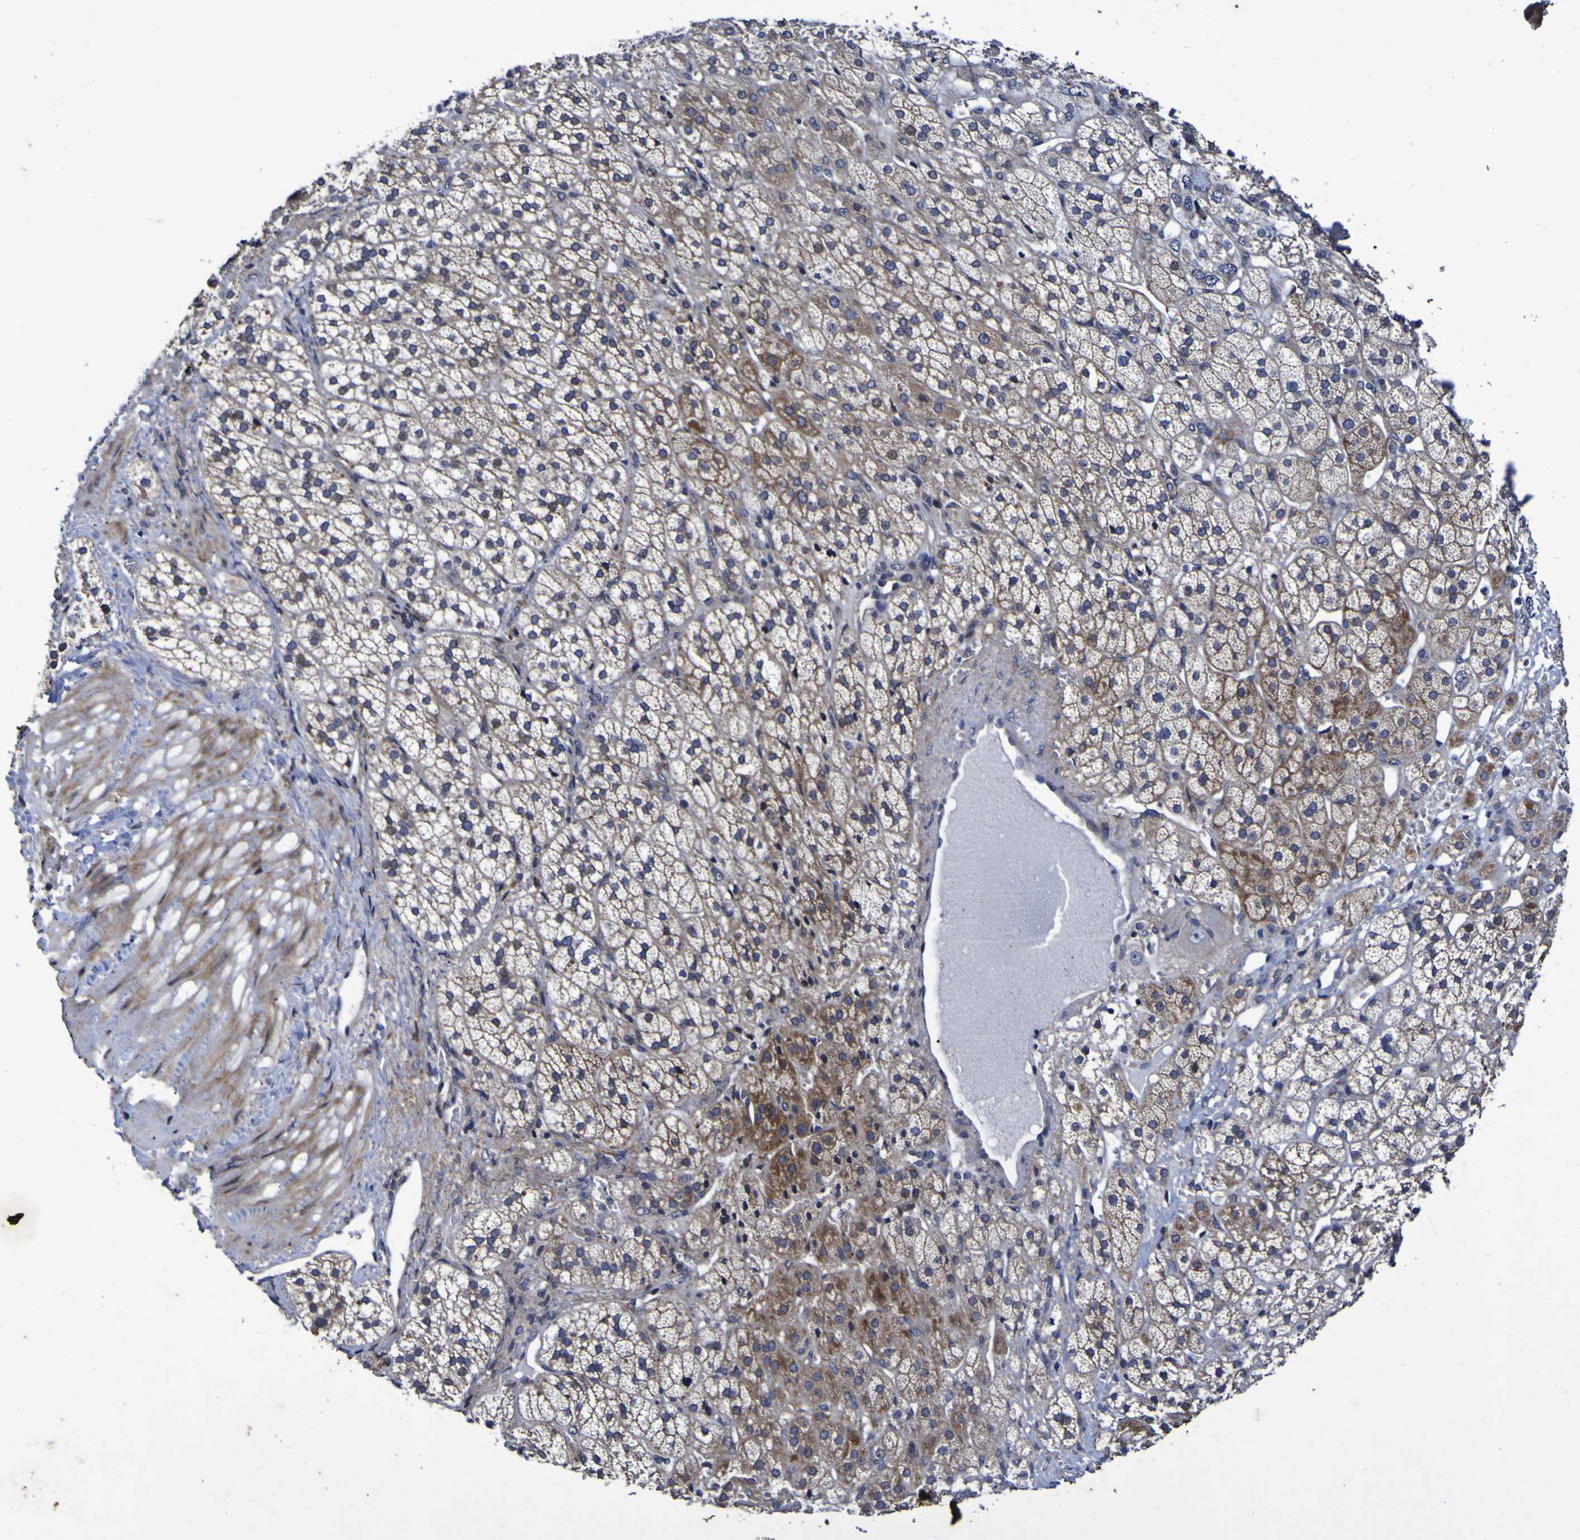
{"staining": {"intensity": "moderate", "quantity": ">75%", "location": "cytoplasmic/membranous"}, "tissue": "adrenal gland", "cell_type": "Glandular cells", "image_type": "normal", "snomed": [{"axis": "morphology", "description": "Normal tissue, NOS"}, {"axis": "topography", "description": "Adrenal gland"}], "caption": "A high-resolution photomicrograph shows immunohistochemistry staining of benign adrenal gland, which reveals moderate cytoplasmic/membranous staining in about >75% of glandular cells. The protein is shown in brown color, while the nuclei are stained blue.", "gene": "P3H1", "patient": {"sex": "male", "age": 56}}